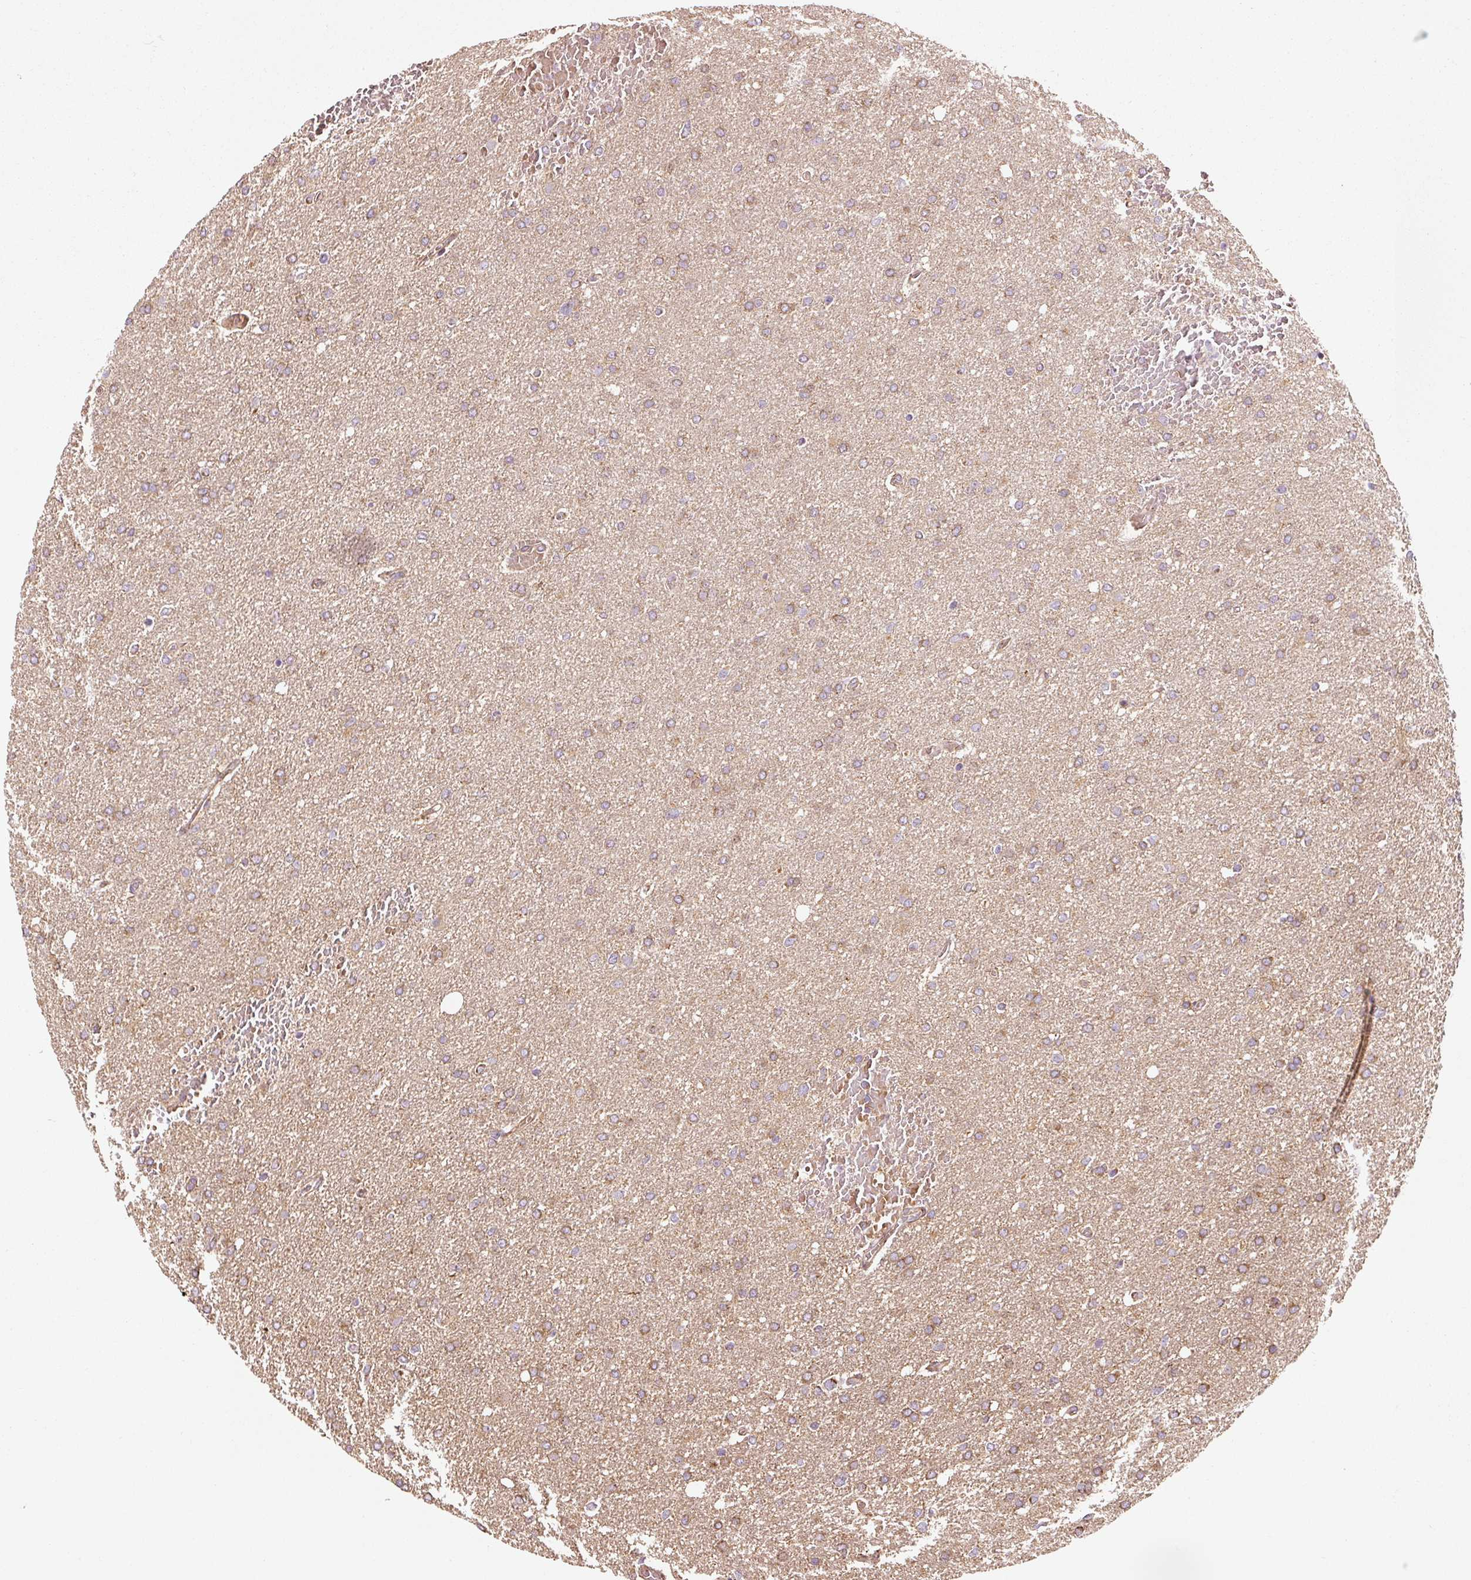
{"staining": {"intensity": "moderate", "quantity": ">75%", "location": "cytoplasmic/membranous"}, "tissue": "glioma", "cell_type": "Tumor cells", "image_type": "cancer", "snomed": [{"axis": "morphology", "description": "Glioma, malignant, High grade"}, {"axis": "topography", "description": "Cerebral cortex"}], "caption": "An IHC micrograph of tumor tissue is shown. Protein staining in brown shows moderate cytoplasmic/membranous positivity in malignant glioma (high-grade) within tumor cells.", "gene": "ISCU", "patient": {"sex": "female", "age": 36}}